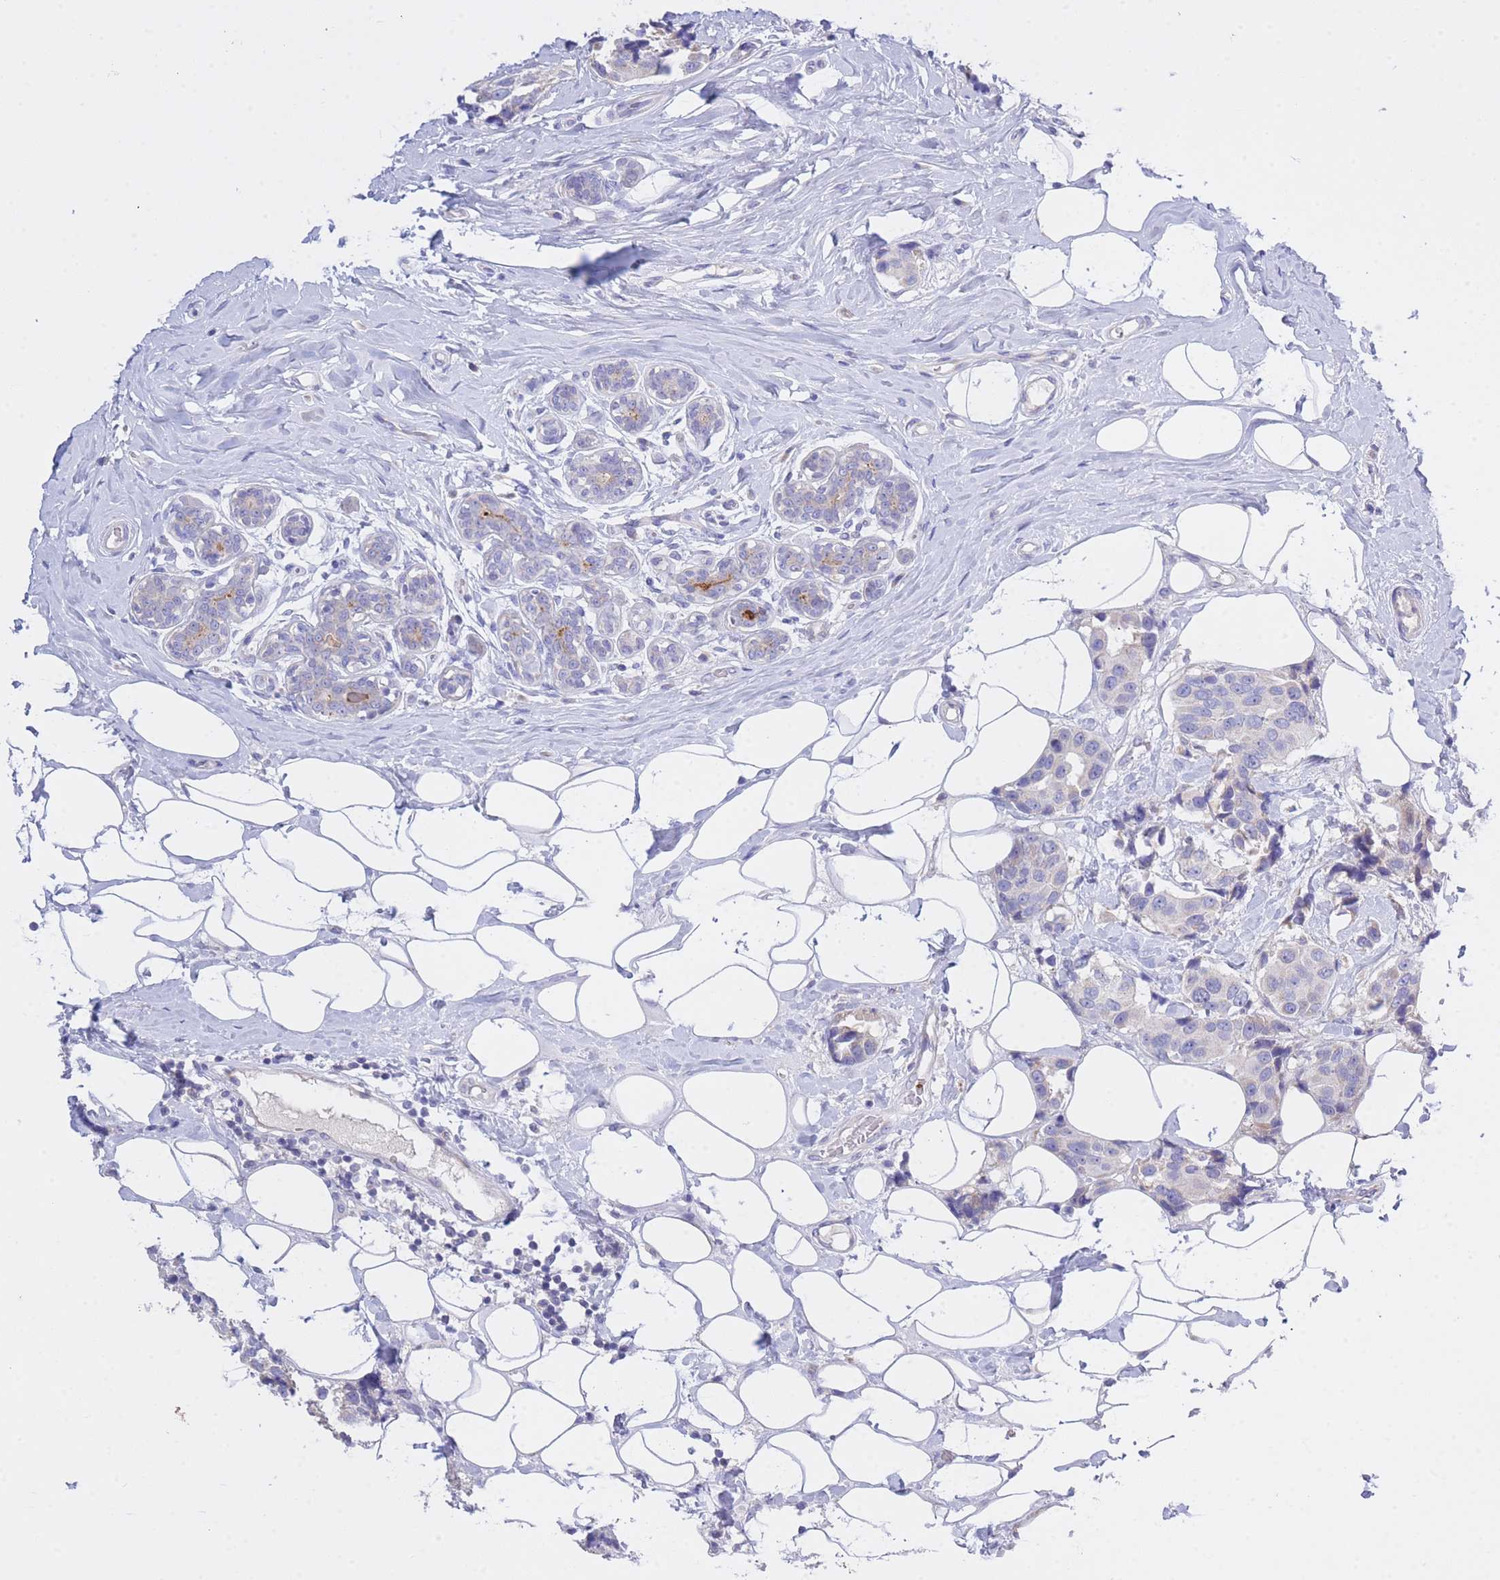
{"staining": {"intensity": "negative", "quantity": "none", "location": "none"}, "tissue": "breast cancer", "cell_type": "Tumor cells", "image_type": "cancer", "snomed": [{"axis": "morphology", "description": "Normal tissue, NOS"}, {"axis": "morphology", "description": "Duct carcinoma"}, {"axis": "topography", "description": "Breast"}], "caption": "Immunohistochemistry (IHC) of human infiltrating ductal carcinoma (breast) shows no staining in tumor cells.", "gene": "CENPM", "patient": {"sex": "female", "age": 39}}